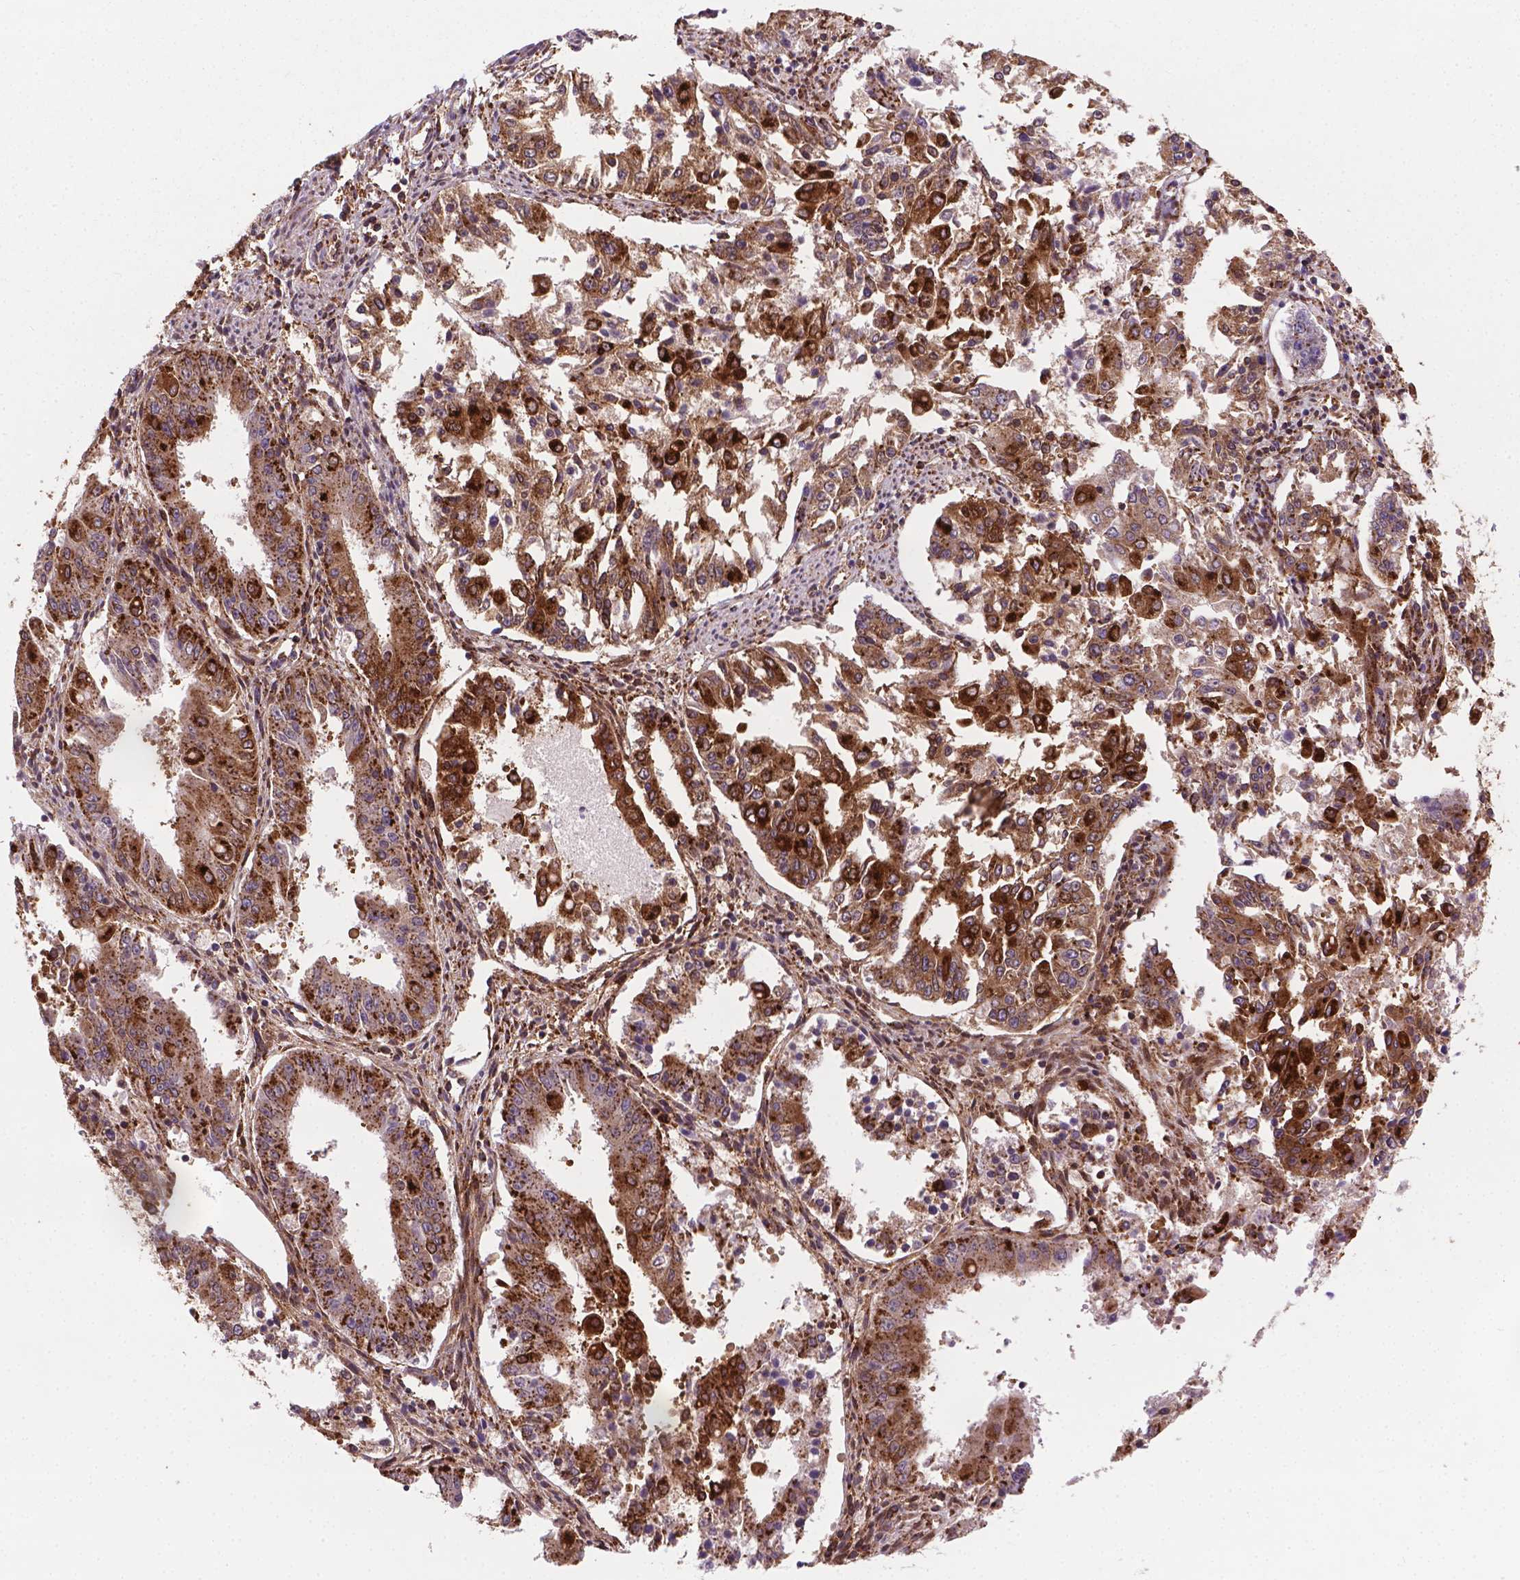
{"staining": {"intensity": "moderate", "quantity": "25%-75%", "location": "cytoplasmic/membranous,nuclear"}, "tissue": "ovarian cancer", "cell_type": "Tumor cells", "image_type": "cancer", "snomed": [{"axis": "morphology", "description": "Carcinoma, endometroid"}, {"axis": "topography", "description": "Ovary"}], "caption": "Moderate cytoplasmic/membranous and nuclear protein expression is appreciated in about 25%-75% of tumor cells in ovarian cancer (endometroid carcinoma).", "gene": "PLIN3", "patient": {"sex": "female", "age": 42}}